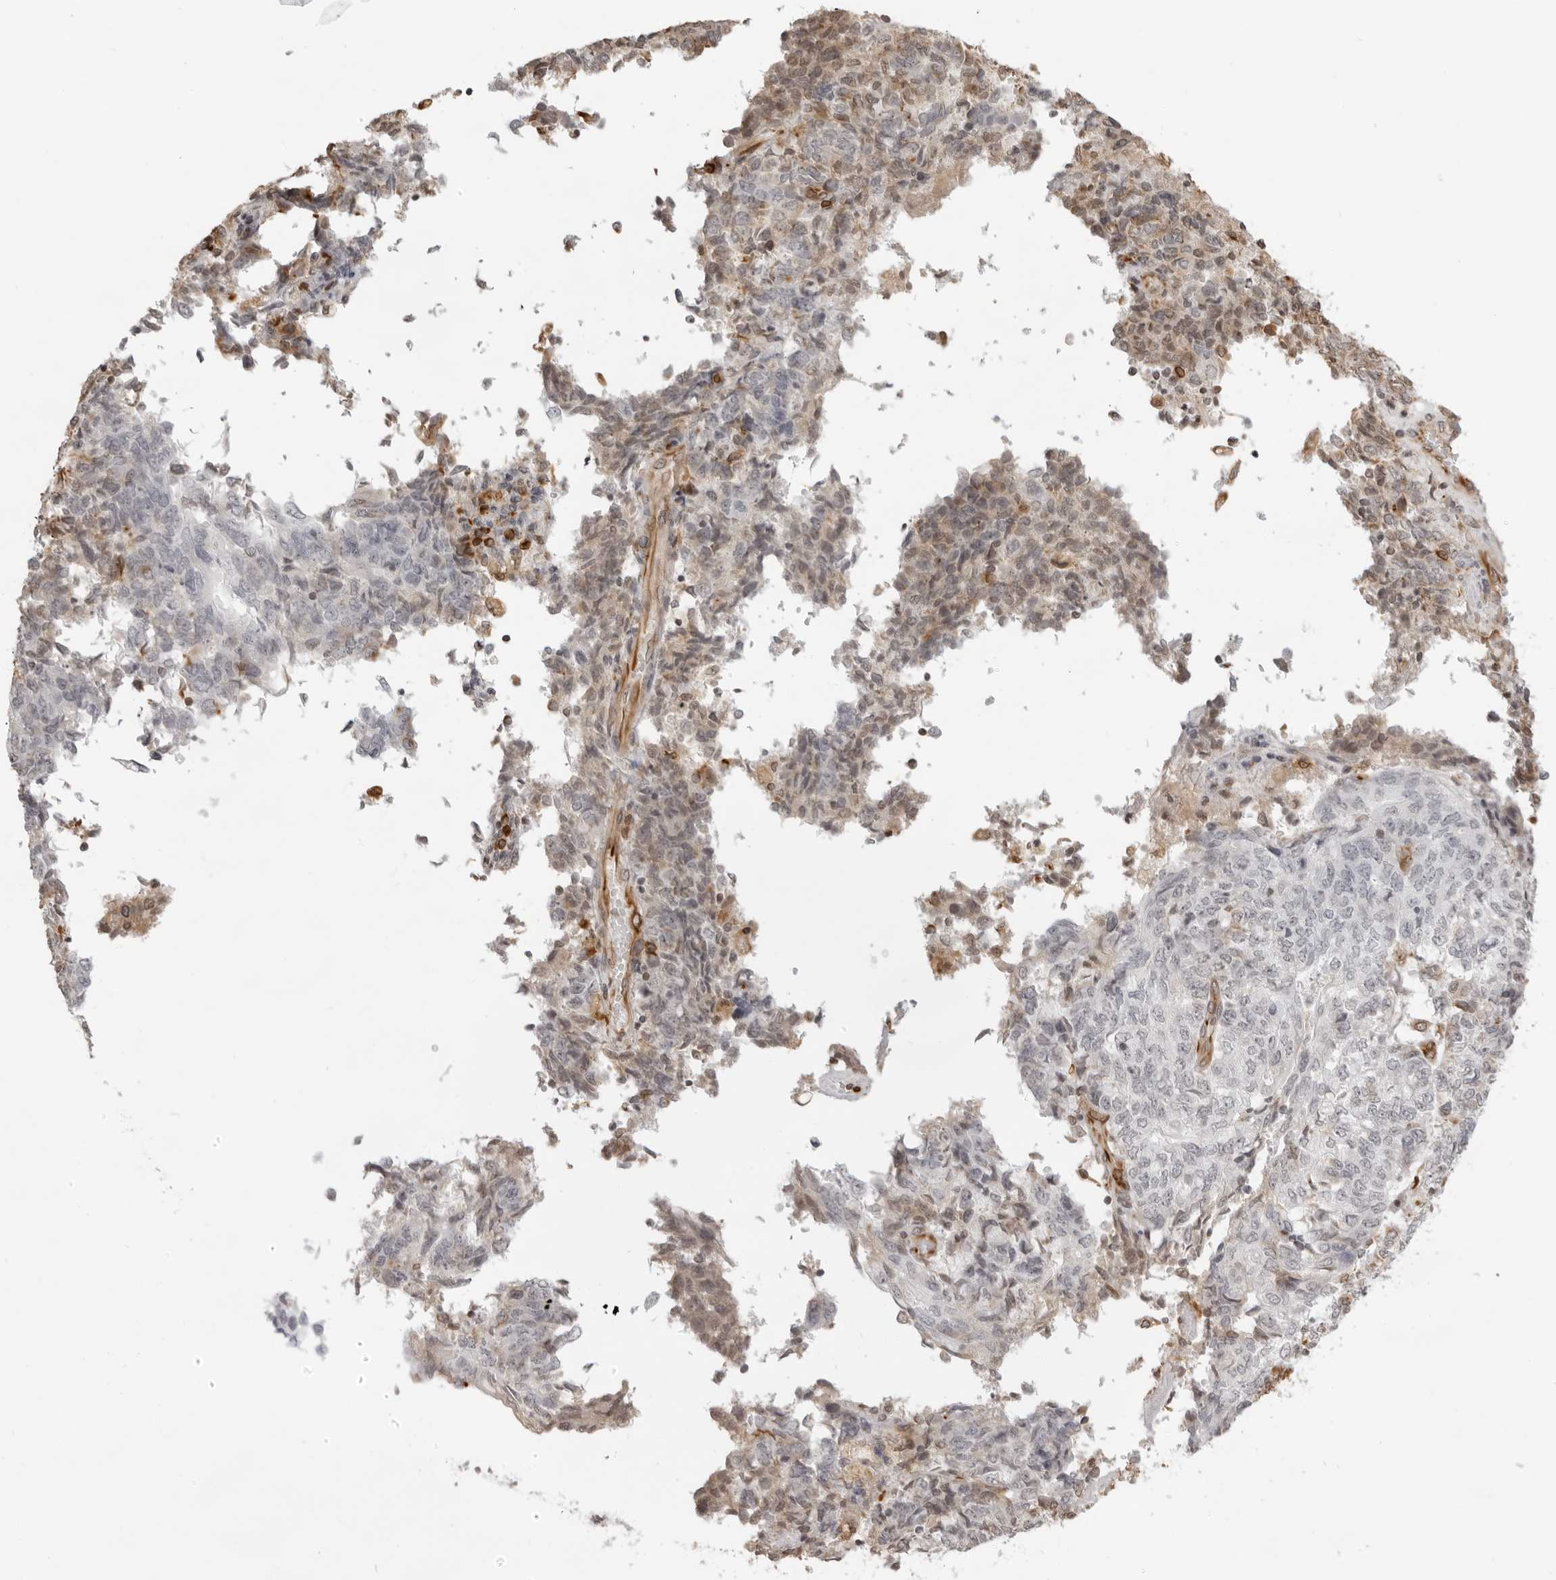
{"staining": {"intensity": "negative", "quantity": "none", "location": "none"}, "tissue": "endometrial cancer", "cell_type": "Tumor cells", "image_type": "cancer", "snomed": [{"axis": "morphology", "description": "Adenocarcinoma, NOS"}, {"axis": "topography", "description": "Endometrium"}], "caption": "DAB (3,3'-diaminobenzidine) immunohistochemical staining of adenocarcinoma (endometrial) reveals no significant staining in tumor cells. The staining is performed using DAB brown chromogen with nuclei counter-stained in using hematoxylin.", "gene": "DYNLT5", "patient": {"sex": "female", "age": 80}}